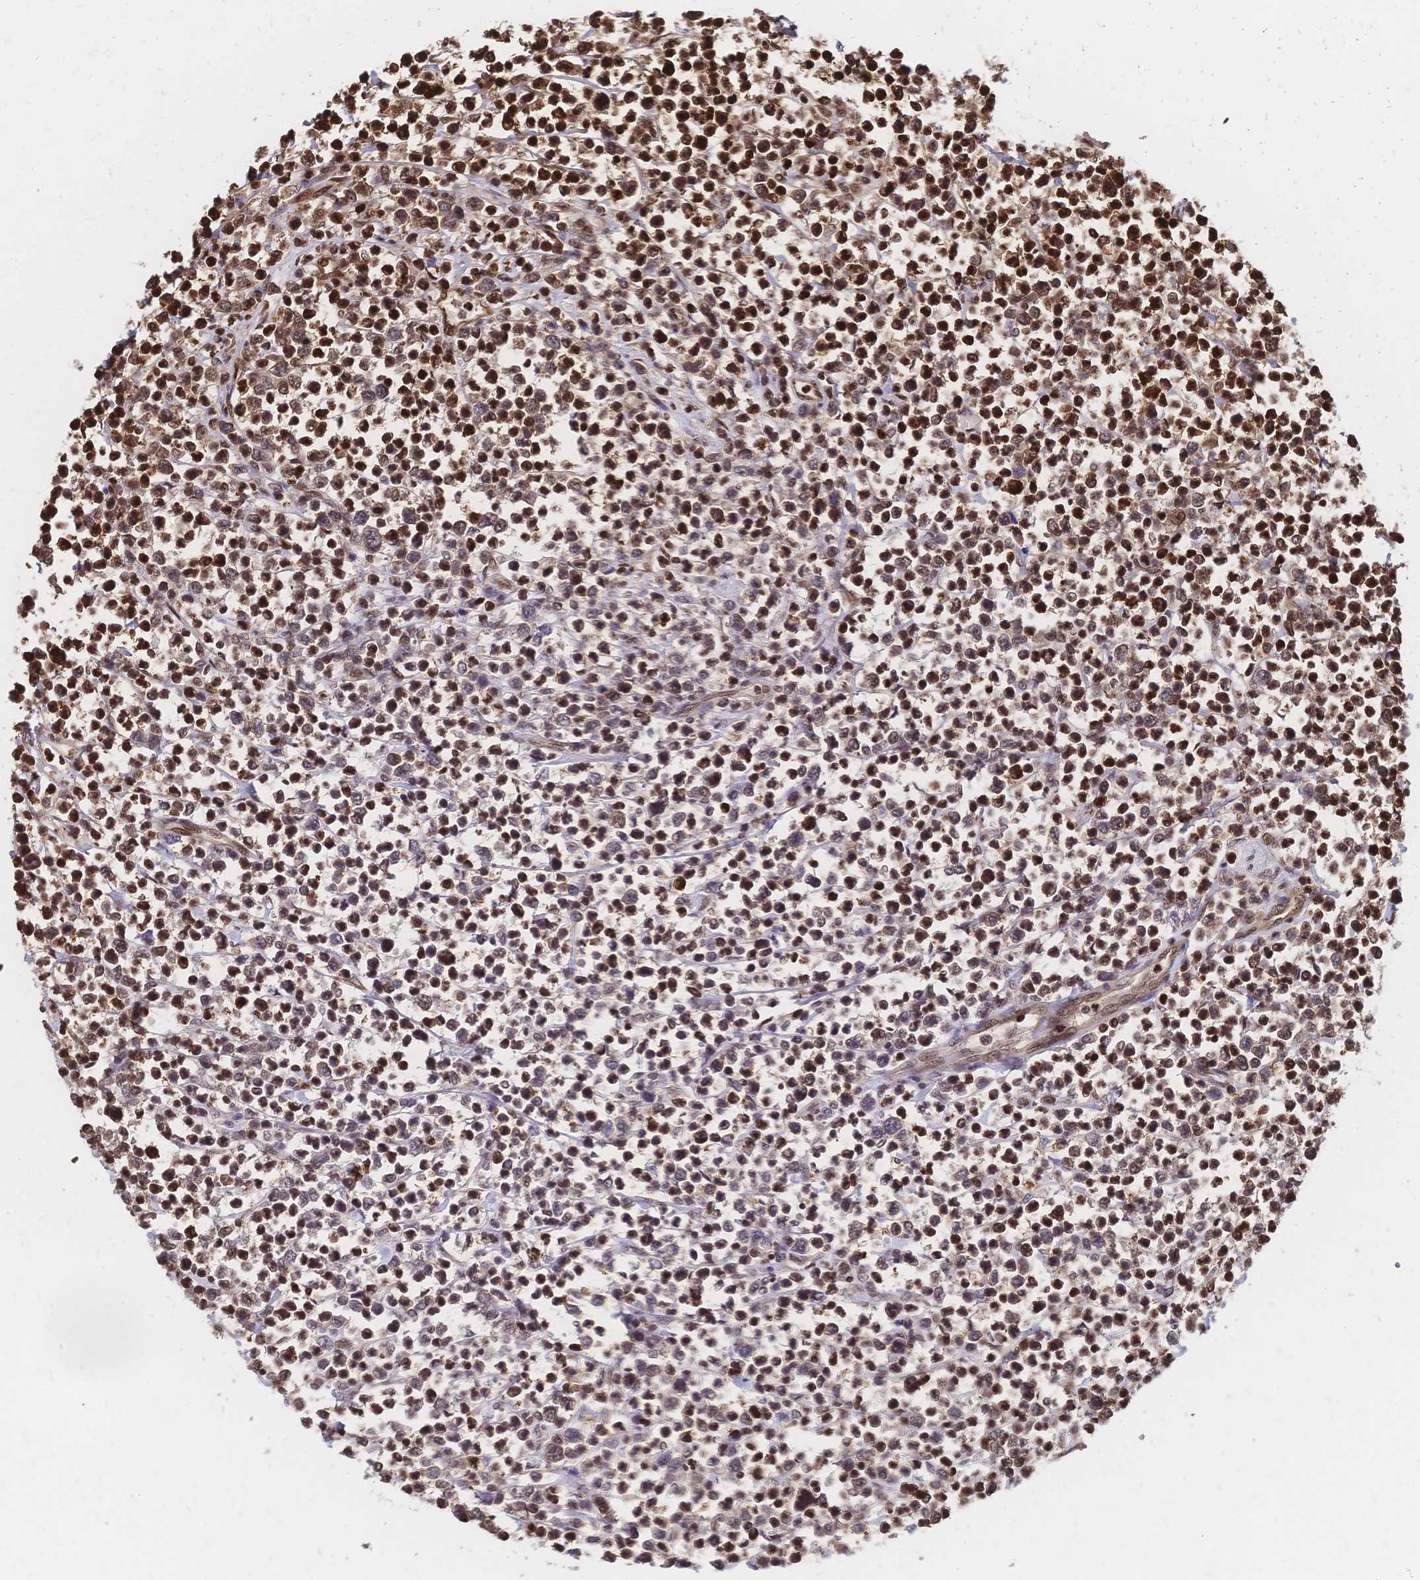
{"staining": {"intensity": "strong", "quantity": "25%-75%", "location": "nuclear"}, "tissue": "lymphoma", "cell_type": "Tumor cells", "image_type": "cancer", "snomed": [{"axis": "morphology", "description": "Malignant lymphoma, non-Hodgkin's type, High grade"}, {"axis": "topography", "description": "Soft tissue"}], "caption": "IHC histopathology image of human lymphoma stained for a protein (brown), which shows high levels of strong nuclear expression in approximately 25%-75% of tumor cells.", "gene": "HDGF", "patient": {"sex": "female", "age": 56}}